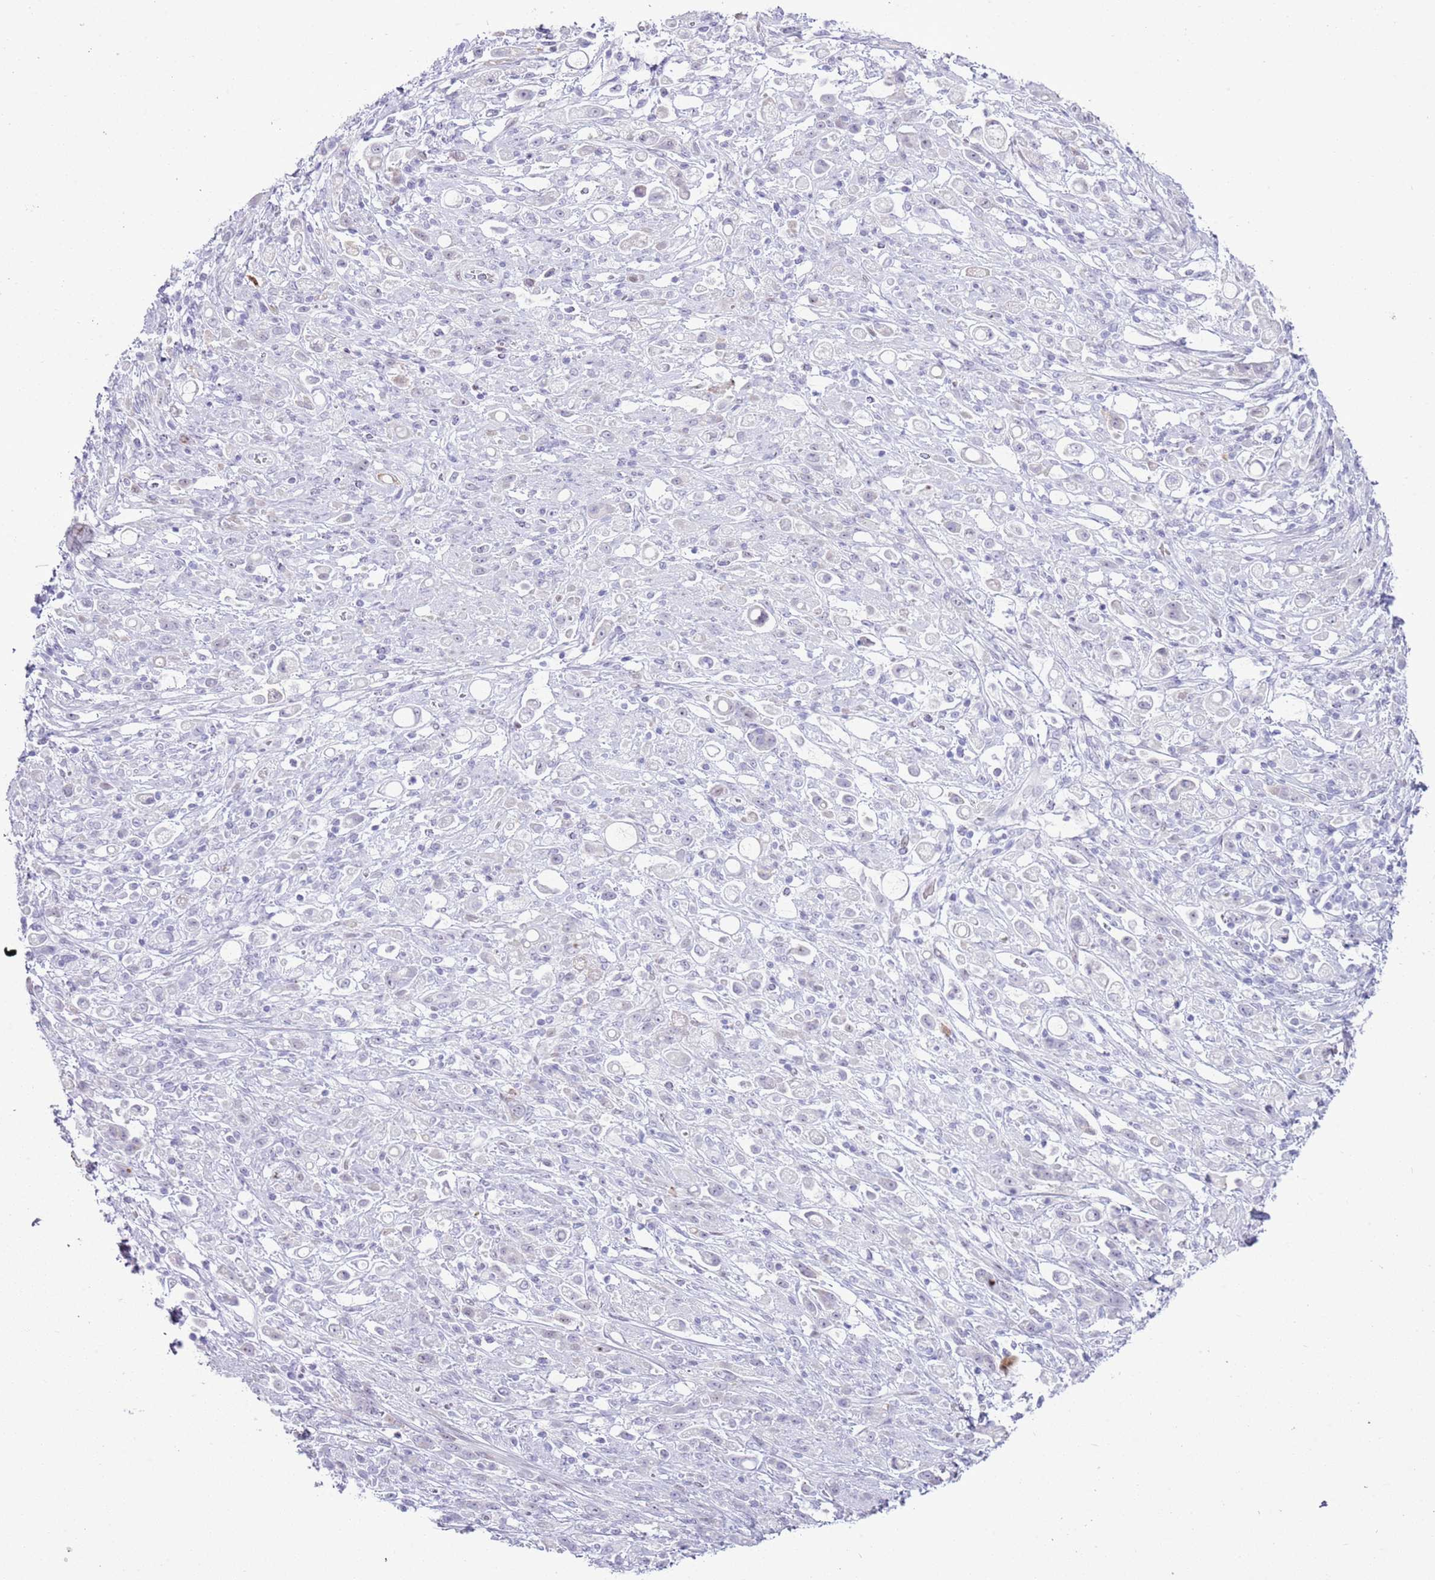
{"staining": {"intensity": "negative", "quantity": "none", "location": "none"}, "tissue": "stomach cancer", "cell_type": "Tumor cells", "image_type": "cancer", "snomed": [{"axis": "morphology", "description": "Adenocarcinoma, NOS"}, {"axis": "topography", "description": "Stomach"}], "caption": "High power microscopy photomicrograph of an immunohistochemistry micrograph of stomach cancer (adenocarcinoma), revealing no significant positivity in tumor cells. (DAB (3,3'-diaminobenzidine) immunohistochemistry, high magnification).", "gene": "ASIP", "patient": {"sex": "female", "age": 60}}